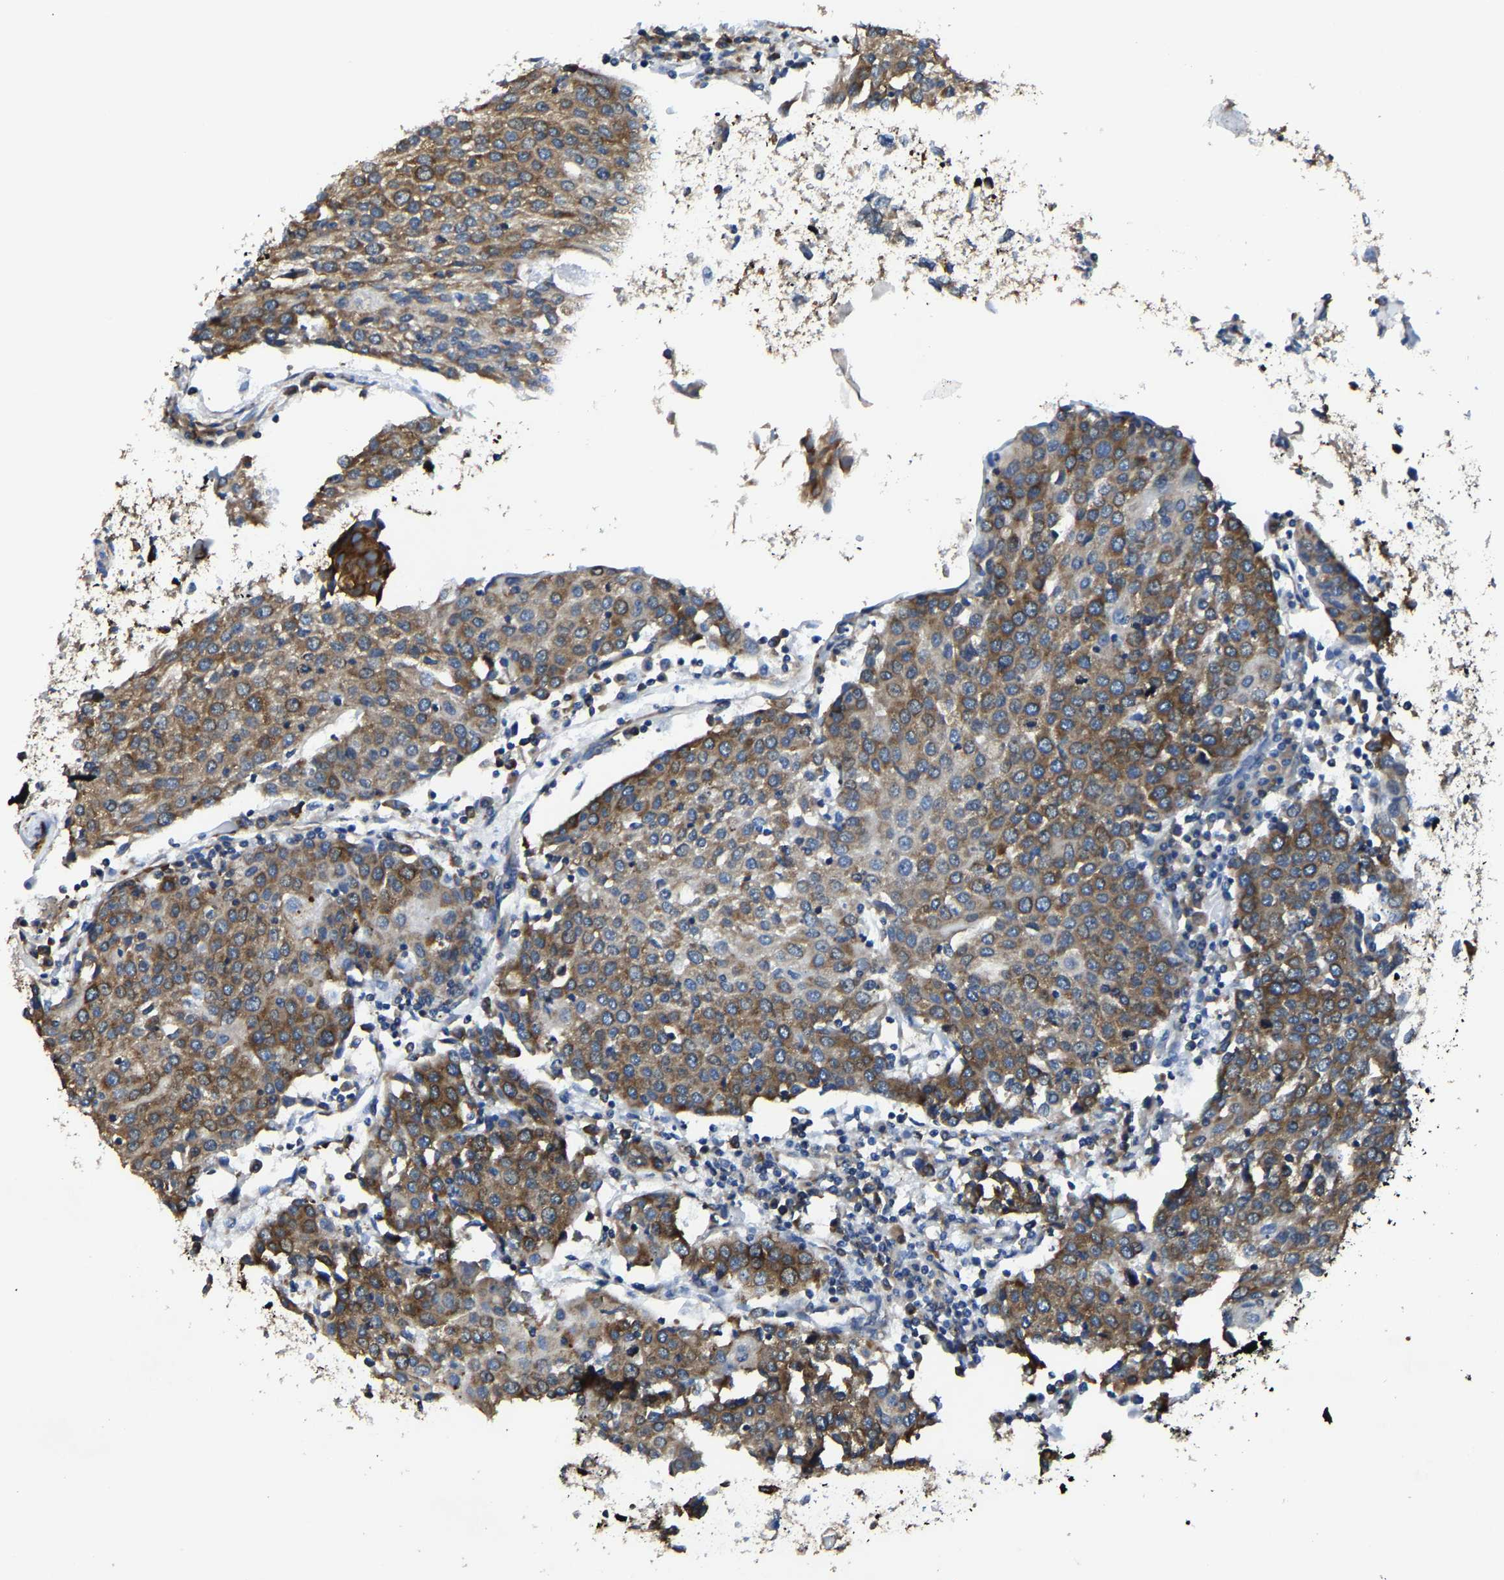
{"staining": {"intensity": "strong", "quantity": ">75%", "location": "cytoplasmic/membranous"}, "tissue": "urothelial cancer", "cell_type": "Tumor cells", "image_type": "cancer", "snomed": [{"axis": "morphology", "description": "Urothelial carcinoma, High grade"}, {"axis": "topography", "description": "Urinary bladder"}], "caption": "Immunohistochemical staining of human high-grade urothelial carcinoma displays high levels of strong cytoplasmic/membranous protein positivity in approximately >75% of tumor cells.", "gene": "G3BP2", "patient": {"sex": "female", "age": 85}}